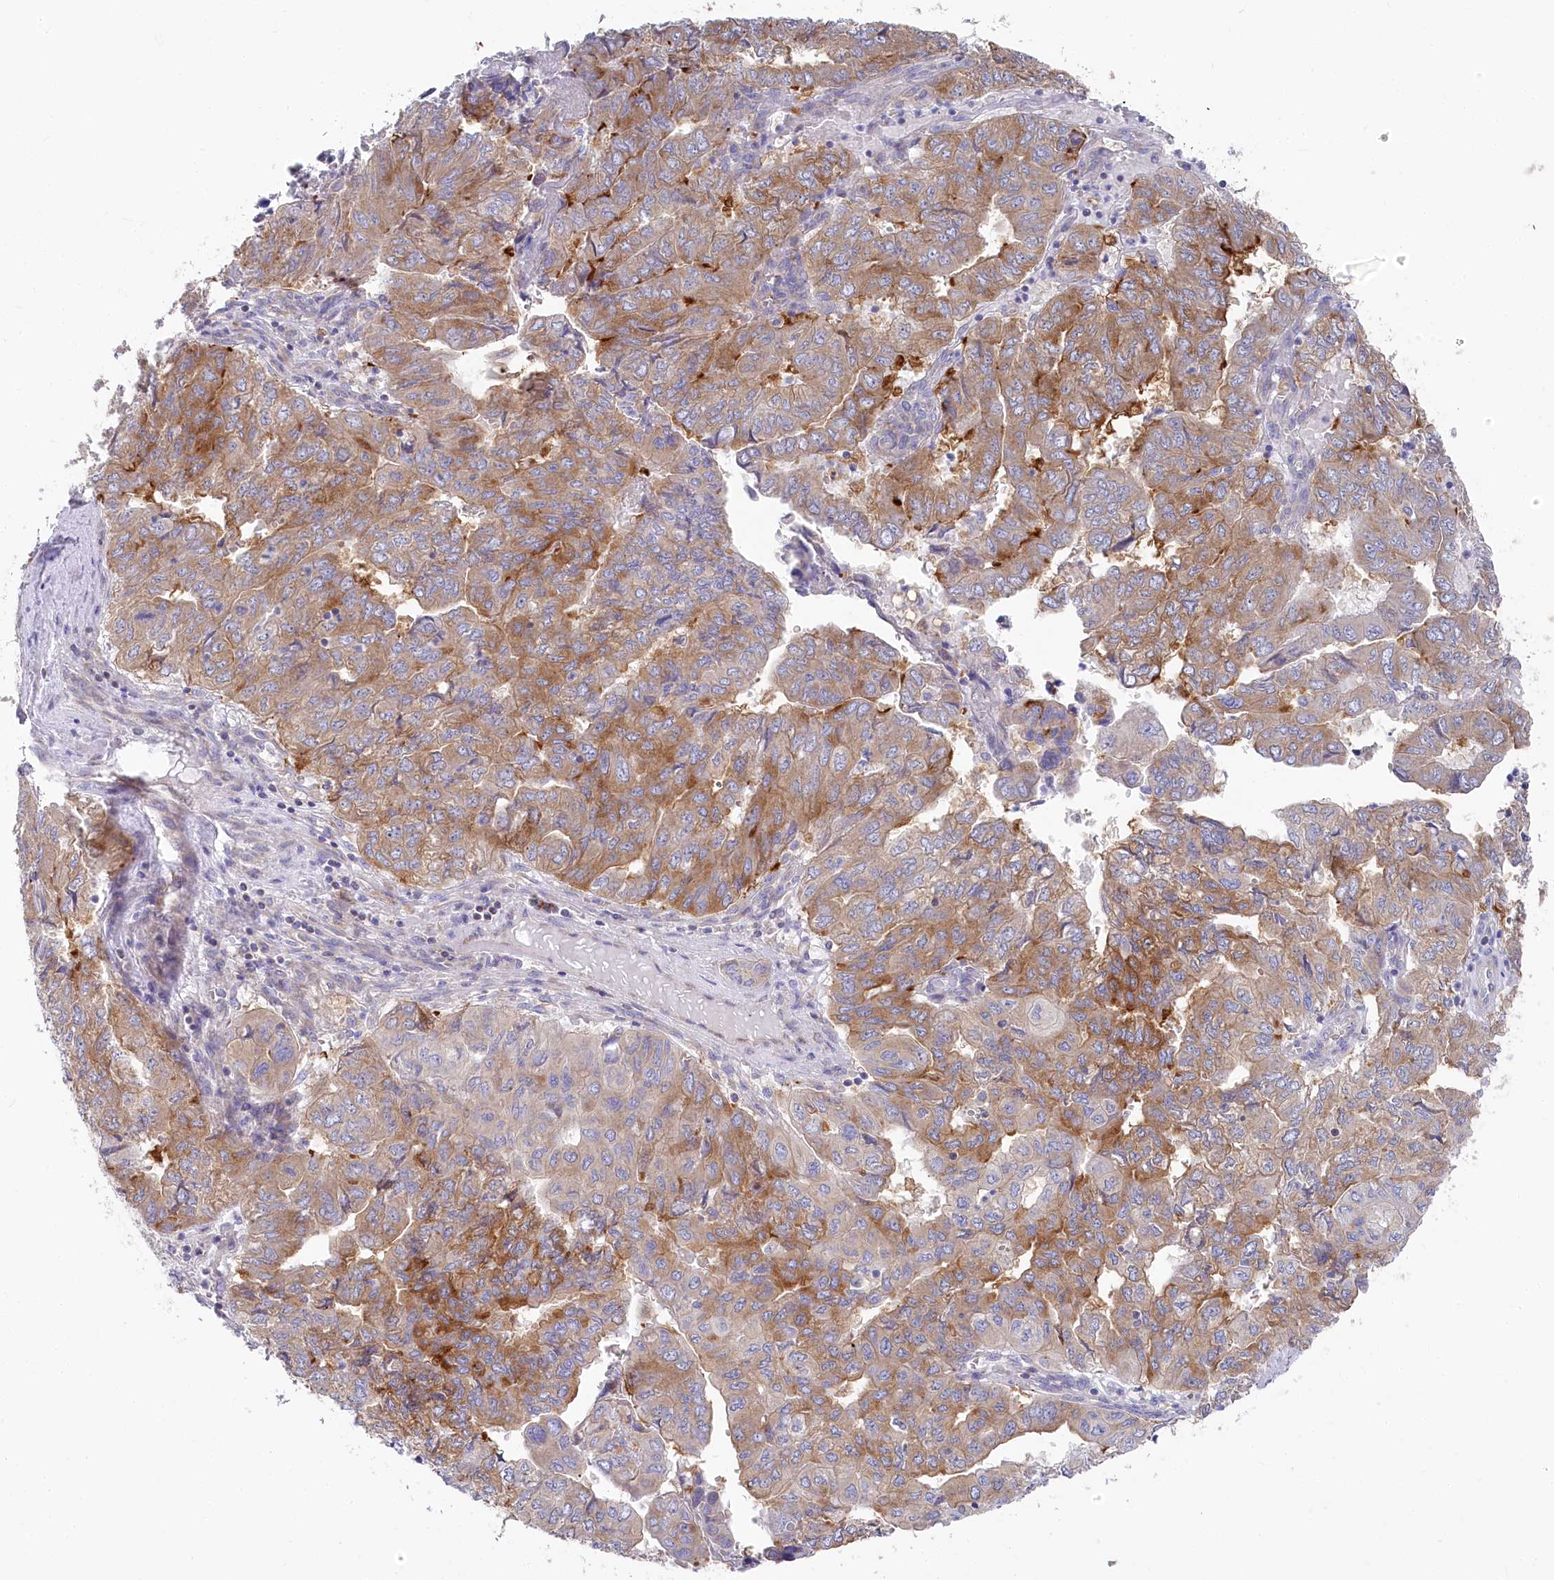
{"staining": {"intensity": "moderate", "quantity": ">75%", "location": "cytoplasmic/membranous"}, "tissue": "pancreatic cancer", "cell_type": "Tumor cells", "image_type": "cancer", "snomed": [{"axis": "morphology", "description": "Adenocarcinoma, NOS"}, {"axis": "topography", "description": "Pancreas"}], "caption": "Protein expression analysis of pancreatic cancer (adenocarcinoma) displays moderate cytoplasmic/membranous expression in approximately >75% of tumor cells. (brown staining indicates protein expression, while blue staining denotes nuclei).", "gene": "POGLUT1", "patient": {"sex": "male", "age": 51}}